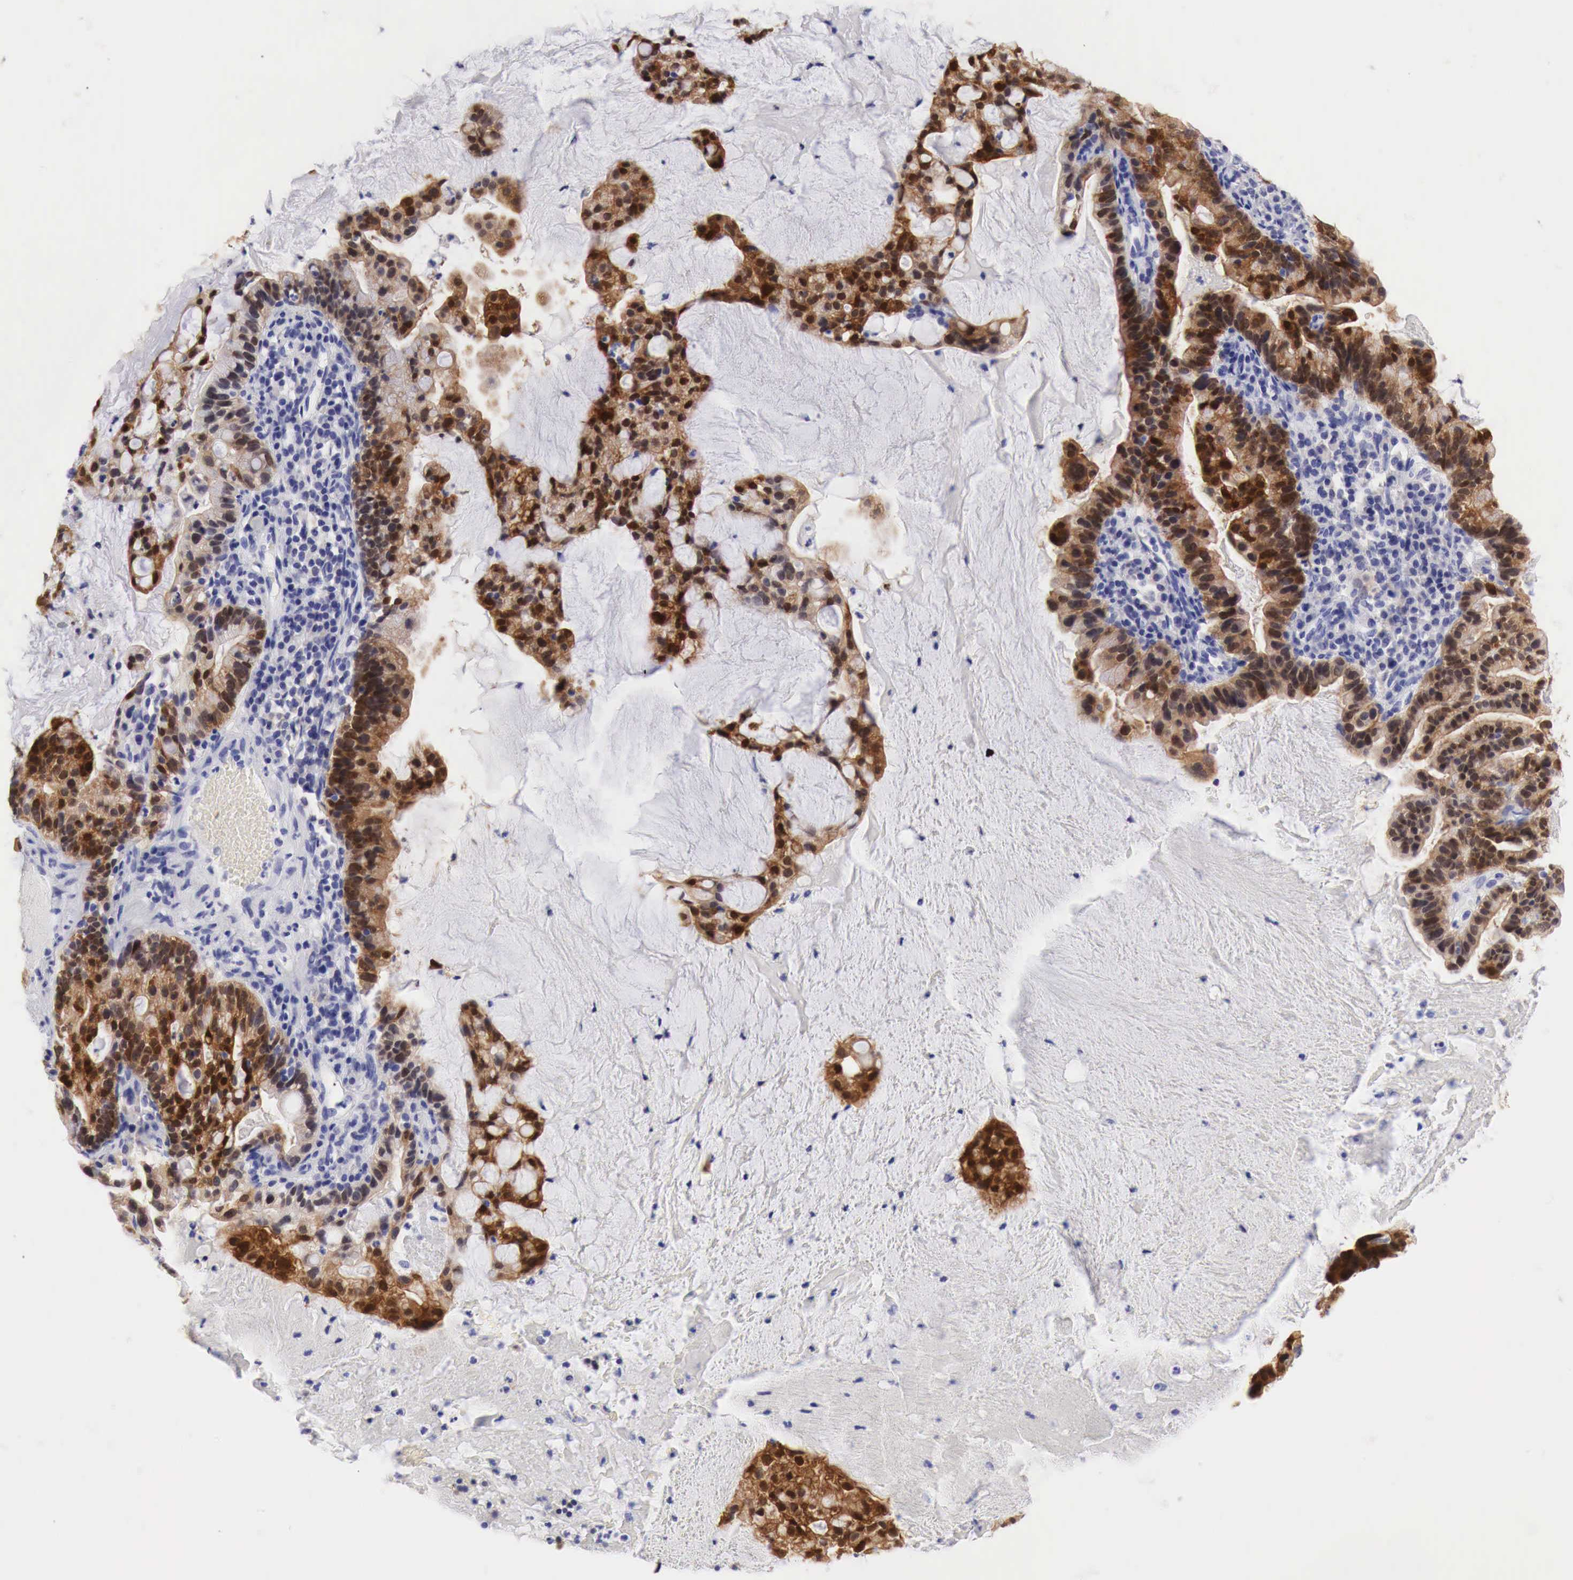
{"staining": {"intensity": "moderate", "quantity": ">75%", "location": "cytoplasmic/membranous"}, "tissue": "cervical cancer", "cell_type": "Tumor cells", "image_type": "cancer", "snomed": [{"axis": "morphology", "description": "Adenocarcinoma, NOS"}, {"axis": "topography", "description": "Cervix"}], "caption": "This image exhibits immunohistochemistry (IHC) staining of adenocarcinoma (cervical), with medium moderate cytoplasmic/membranous expression in about >75% of tumor cells.", "gene": "CDKN2A", "patient": {"sex": "female", "age": 41}}